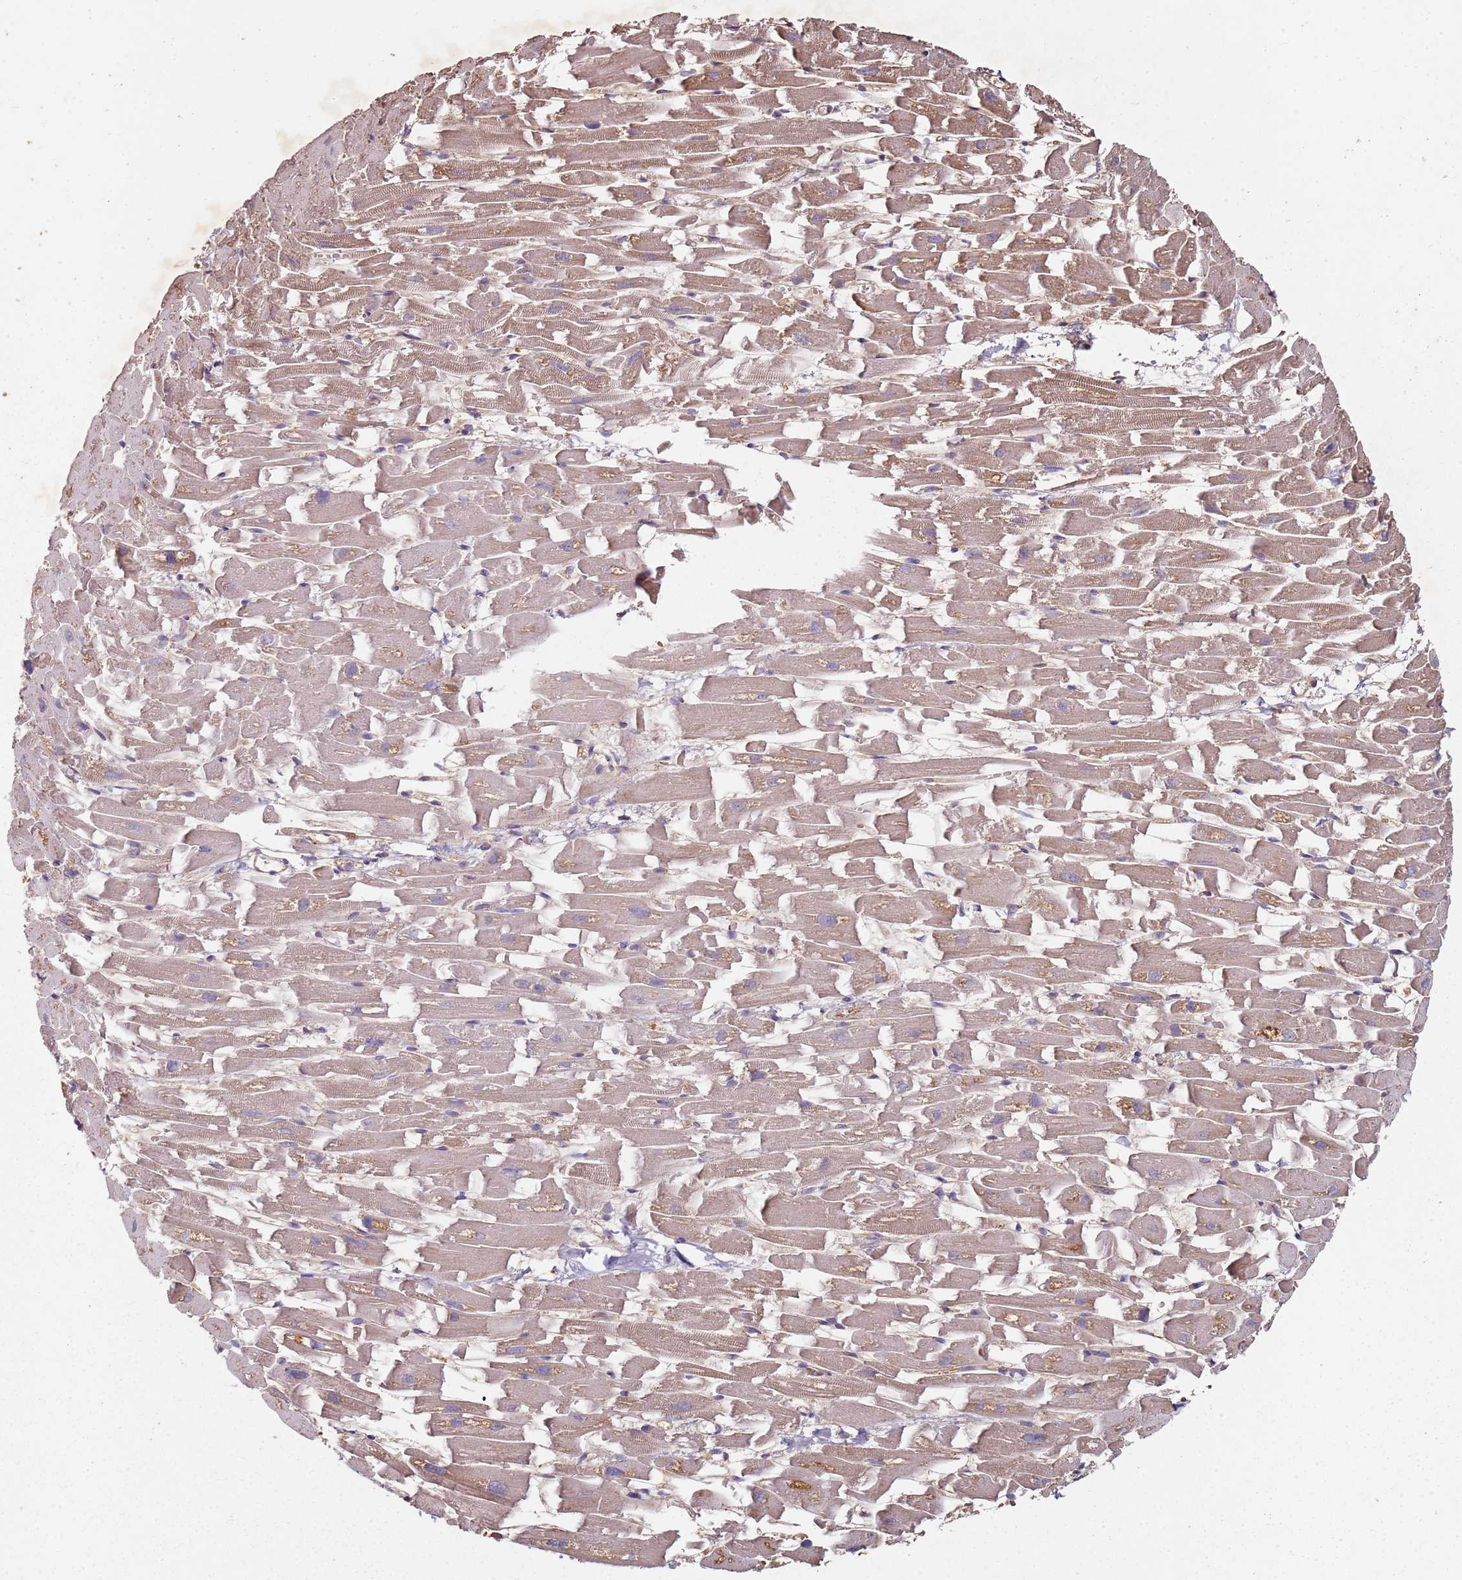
{"staining": {"intensity": "moderate", "quantity": ">75%", "location": "cytoplasmic/membranous"}, "tissue": "heart muscle", "cell_type": "Cardiomyocytes", "image_type": "normal", "snomed": [{"axis": "morphology", "description": "Normal tissue, NOS"}, {"axis": "topography", "description": "Heart"}], "caption": "Cardiomyocytes display moderate cytoplasmic/membranous expression in approximately >75% of cells in normal heart muscle.", "gene": "SCGB2B2", "patient": {"sex": "female", "age": 64}}